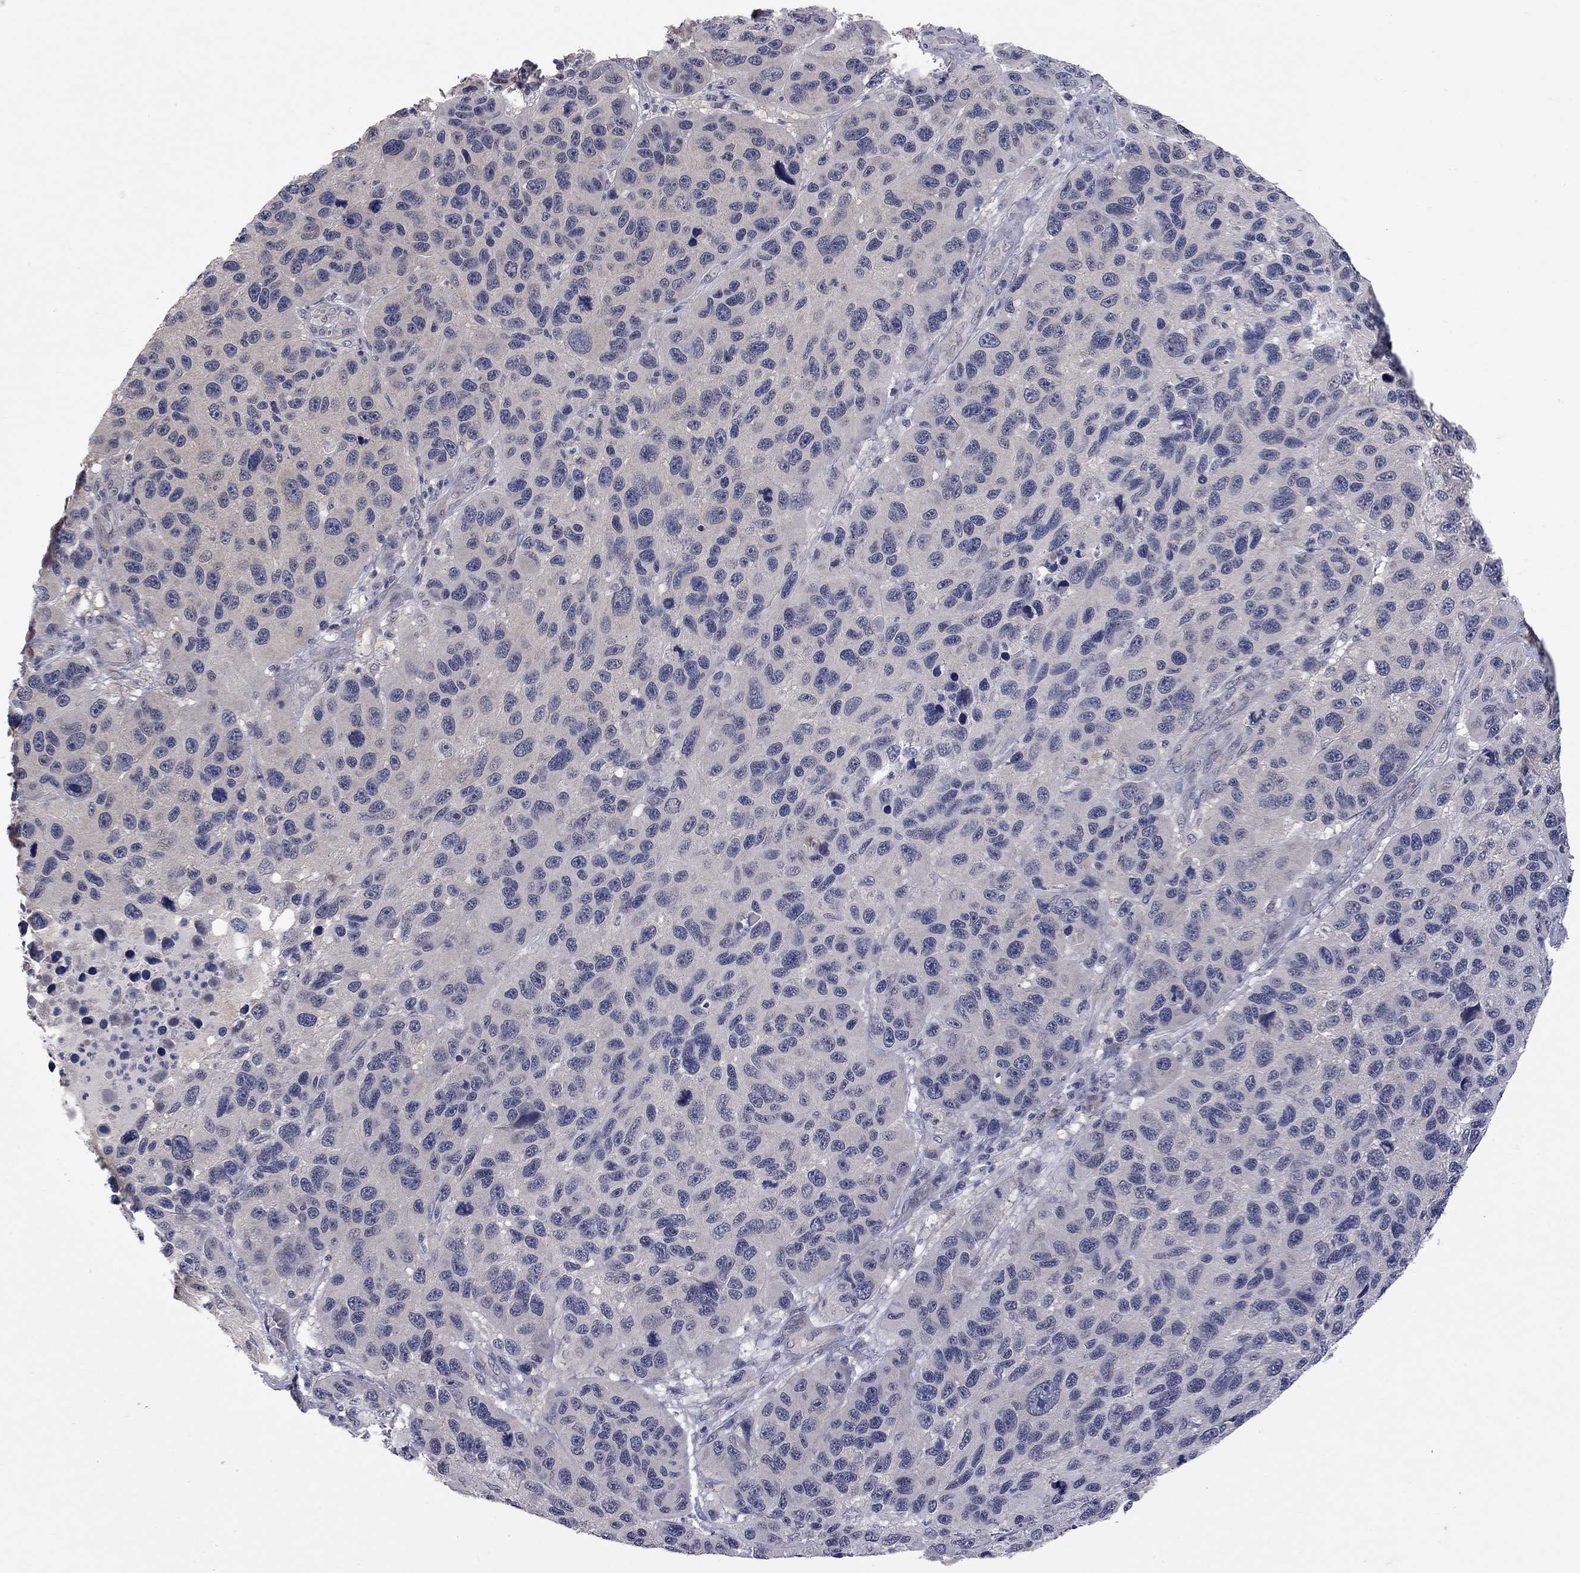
{"staining": {"intensity": "negative", "quantity": "none", "location": "none"}, "tissue": "melanoma", "cell_type": "Tumor cells", "image_type": "cancer", "snomed": [{"axis": "morphology", "description": "Malignant melanoma, NOS"}, {"axis": "topography", "description": "Skin"}], "caption": "DAB (3,3'-diaminobenzidine) immunohistochemical staining of melanoma exhibits no significant expression in tumor cells.", "gene": "FABP12", "patient": {"sex": "male", "age": 53}}